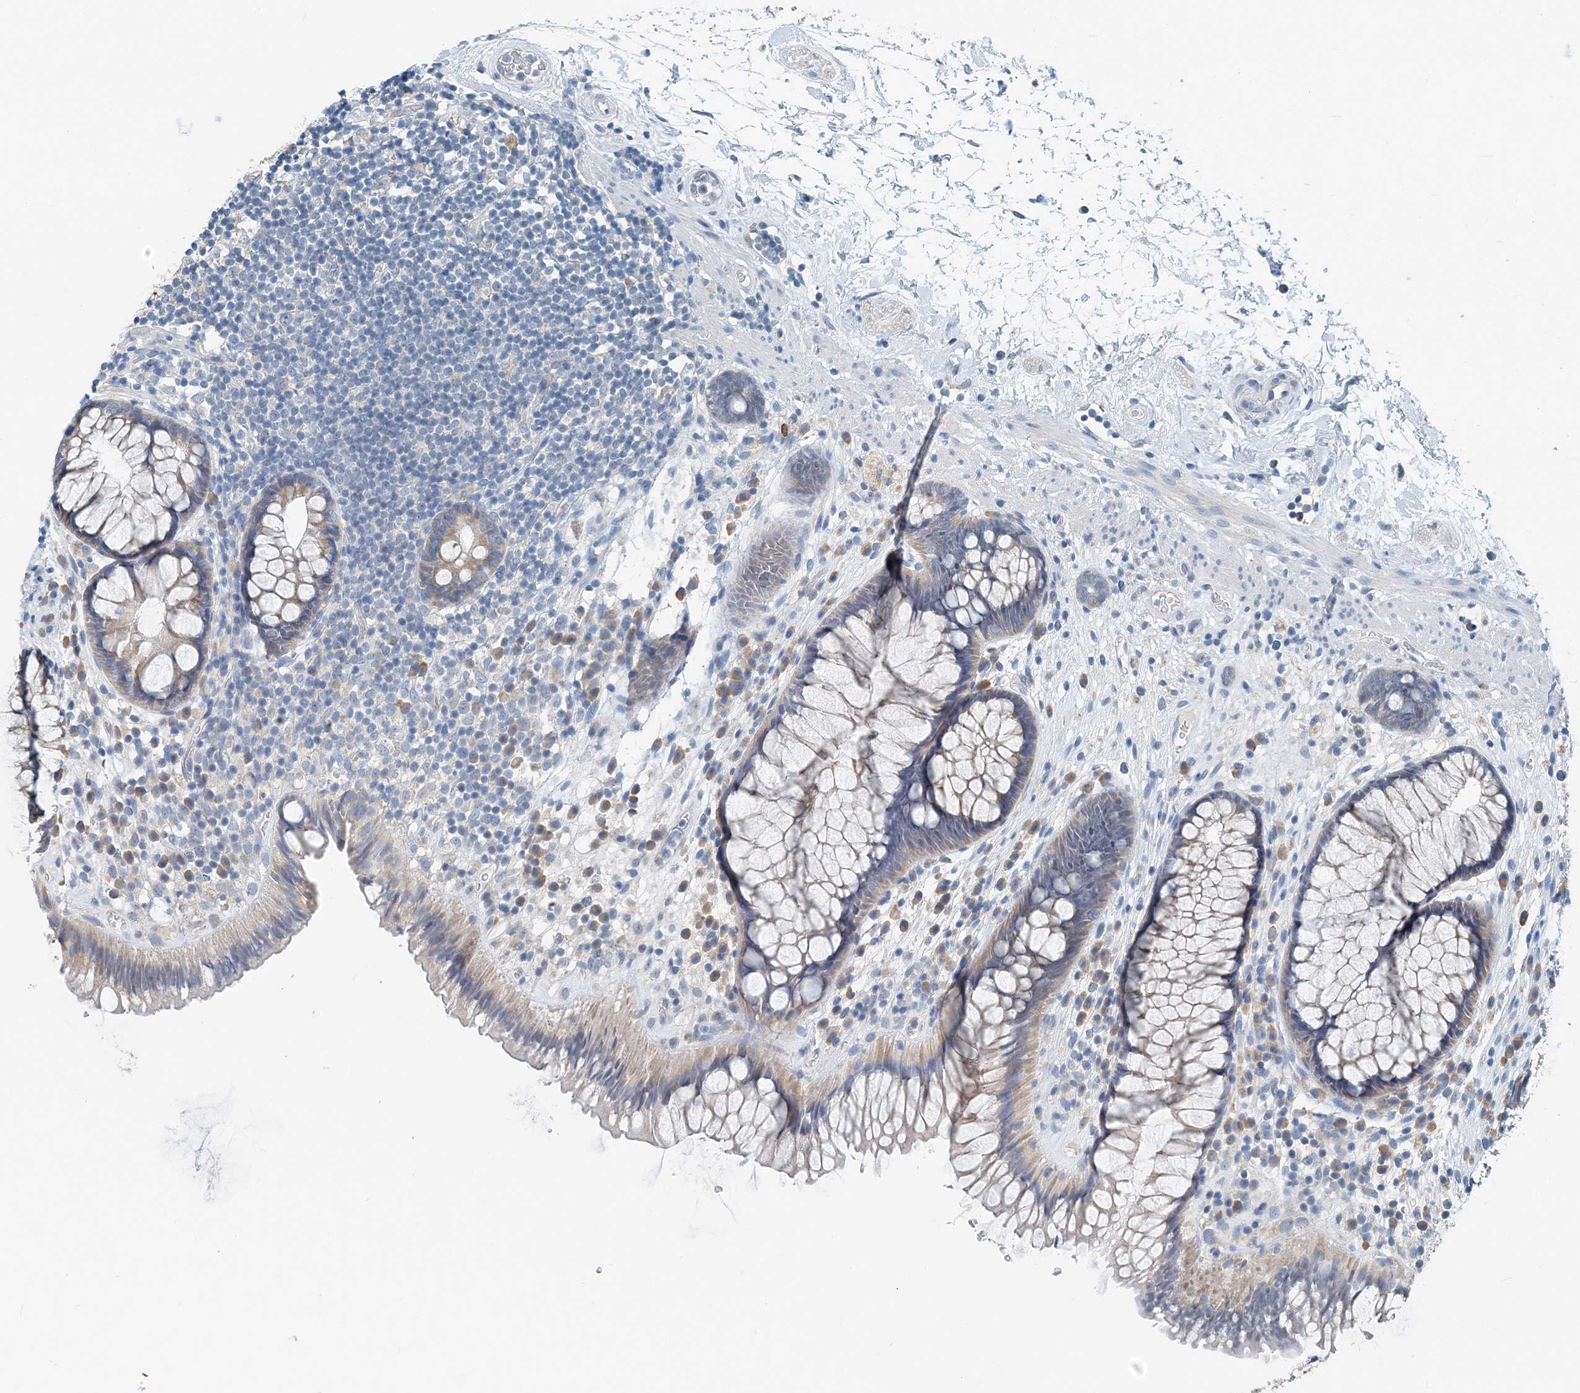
{"staining": {"intensity": "weak", "quantity": ">75%", "location": "cytoplasmic/membranous"}, "tissue": "rectum", "cell_type": "Glandular cells", "image_type": "normal", "snomed": [{"axis": "morphology", "description": "Normal tissue, NOS"}, {"axis": "topography", "description": "Rectum"}], "caption": "Immunohistochemistry (IHC) of normal rectum reveals low levels of weak cytoplasmic/membranous expression in about >75% of glandular cells.", "gene": "EEF1A2", "patient": {"sex": "male", "age": 51}}